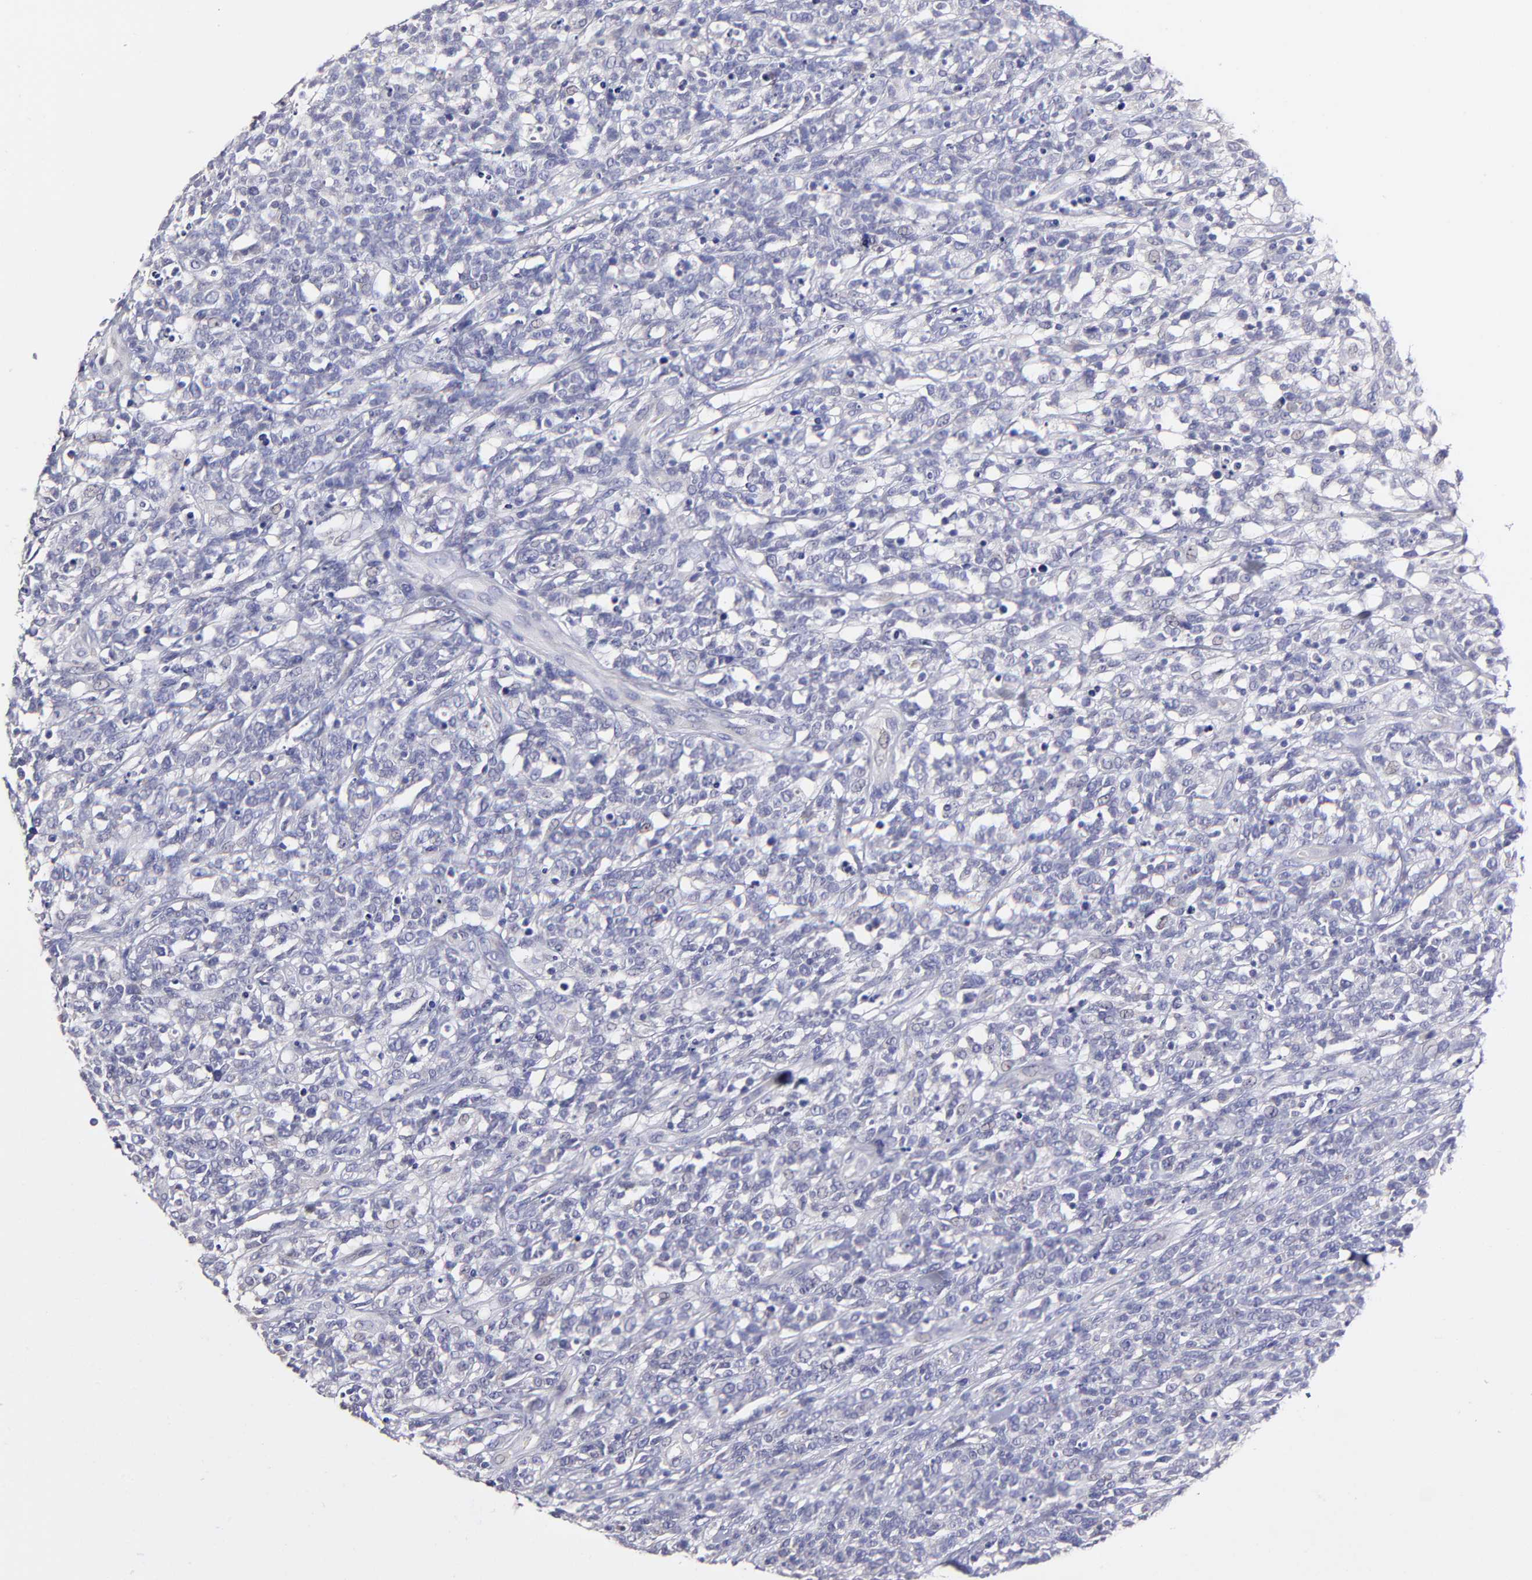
{"staining": {"intensity": "negative", "quantity": "none", "location": "none"}, "tissue": "lymphoma", "cell_type": "Tumor cells", "image_type": "cancer", "snomed": [{"axis": "morphology", "description": "Malignant lymphoma, non-Hodgkin's type, High grade"}, {"axis": "topography", "description": "Lymph node"}], "caption": "Tumor cells are negative for protein expression in human lymphoma. The staining was performed using DAB to visualize the protein expression in brown, while the nuclei were stained in blue with hematoxylin (Magnification: 20x).", "gene": "BTG2", "patient": {"sex": "female", "age": 73}}